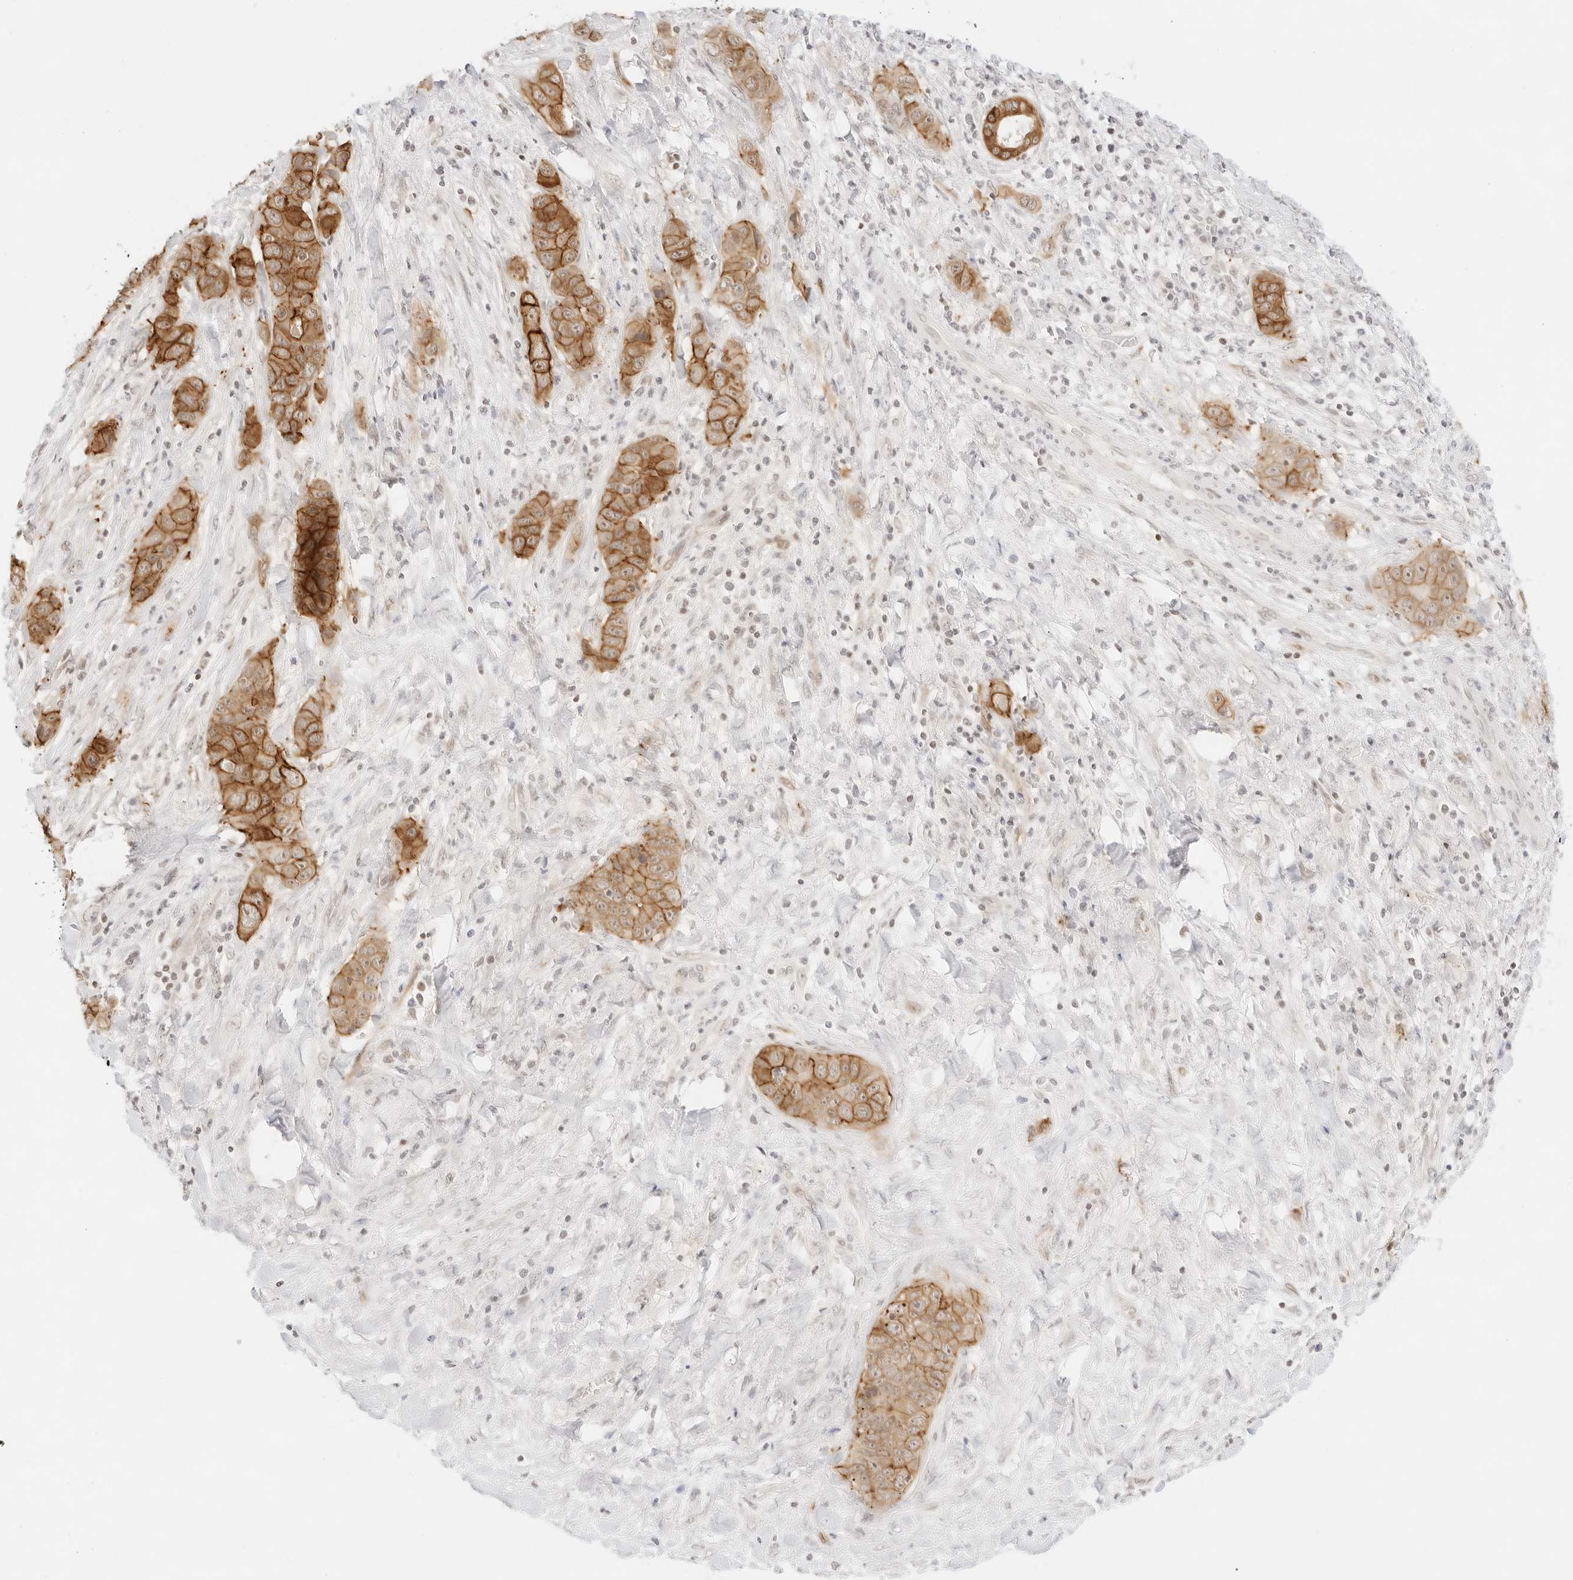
{"staining": {"intensity": "moderate", "quantity": ">75%", "location": "cytoplasmic/membranous"}, "tissue": "liver cancer", "cell_type": "Tumor cells", "image_type": "cancer", "snomed": [{"axis": "morphology", "description": "Cholangiocarcinoma"}, {"axis": "topography", "description": "Liver"}], "caption": "Protein expression analysis of human liver cancer (cholangiocarcinoma) reveals moderate cytoplasmic/membranous staining in about >75% of tumor cells. Using DAB (3,3'-diaminobenzidine) (brown) and hematoxylin (blue) stains, captured at high magnification using brightfield microscopy.", "gene": "GNAS", "patient": {"sex": "female", "age": 52}}